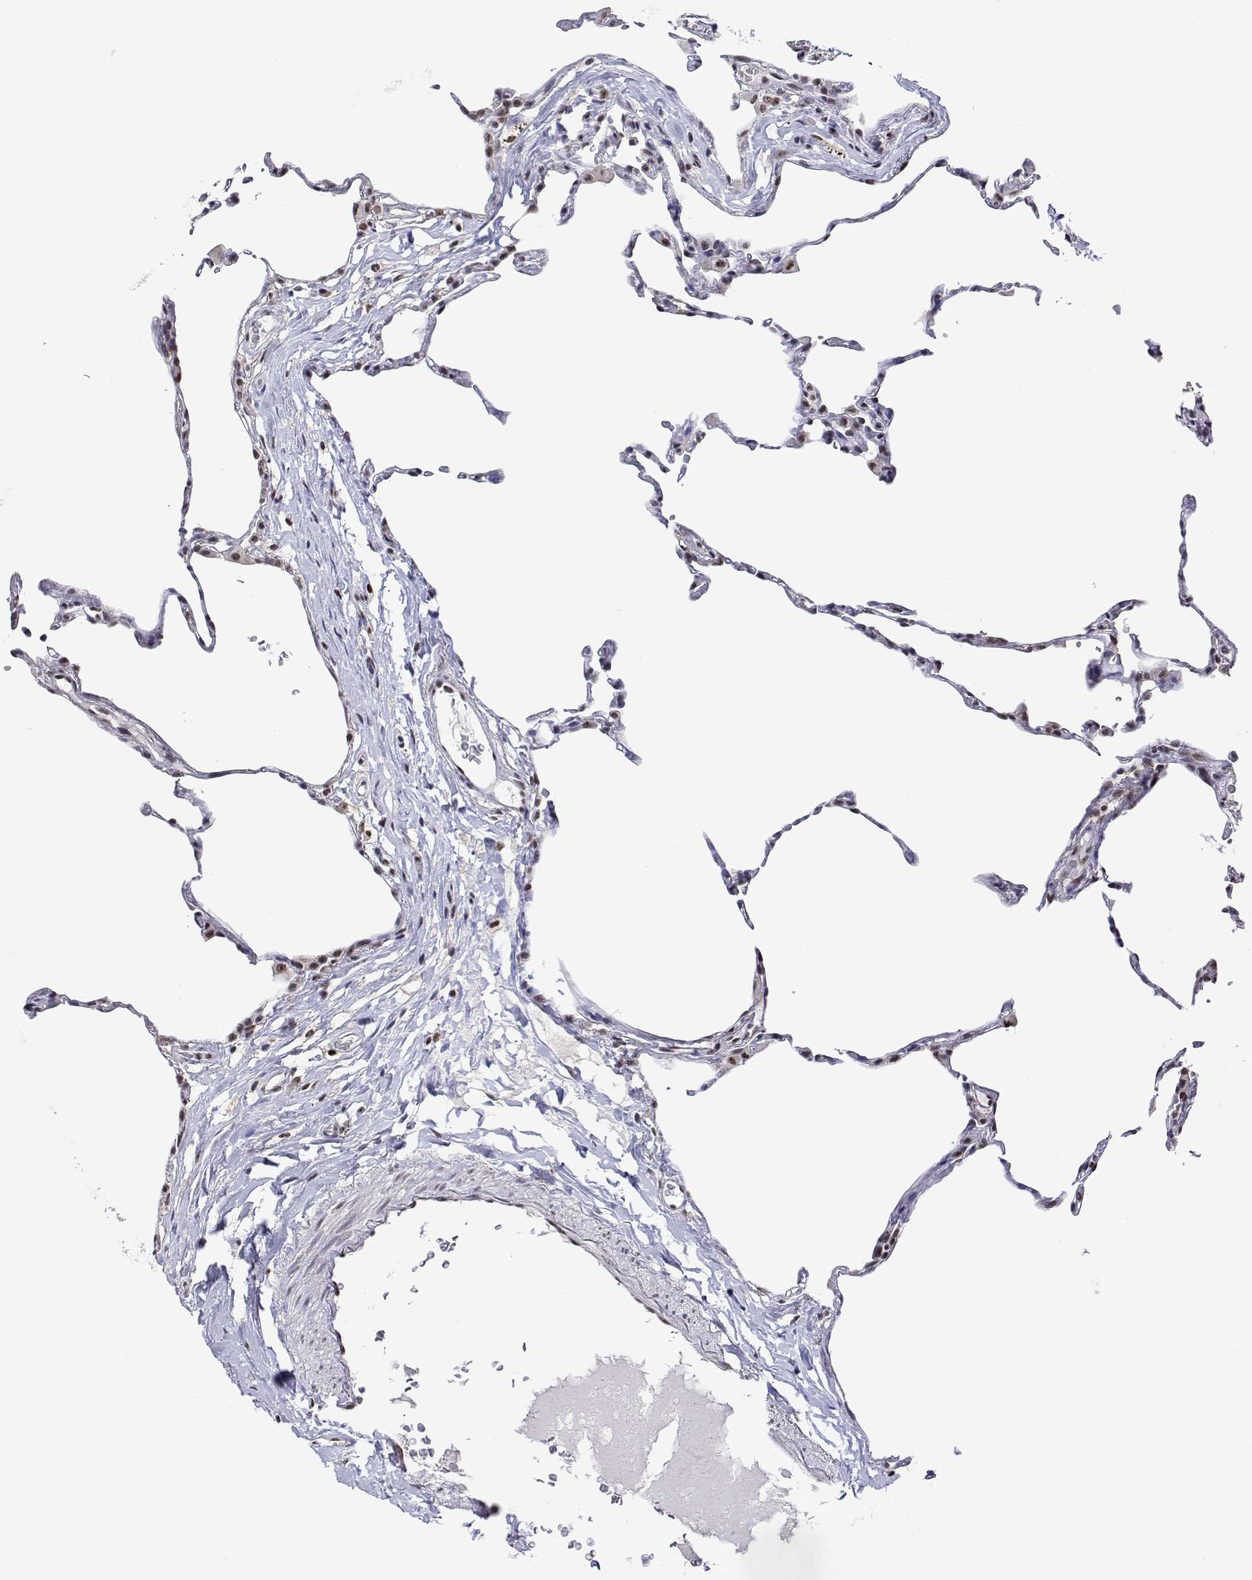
{"staining": {"intensity": "moderate", "quantity": "<25%", "location": "nuclear"}, "tissue": "lung", "cell_type": "Alveolar cells", "image_type": "normal", "snomed": [{"axis": "morphology", "description": "Normal tissue, NOS"}, {"axis": "topography", "description": "Lung"}], "caption": "Immunohistochemical staining of benign human lung displays moderate nuclear protein positivity in approximately <25% of alveolar cells.", "gene": "ADAR", "patient": {"sex": "female", "age": 57}}